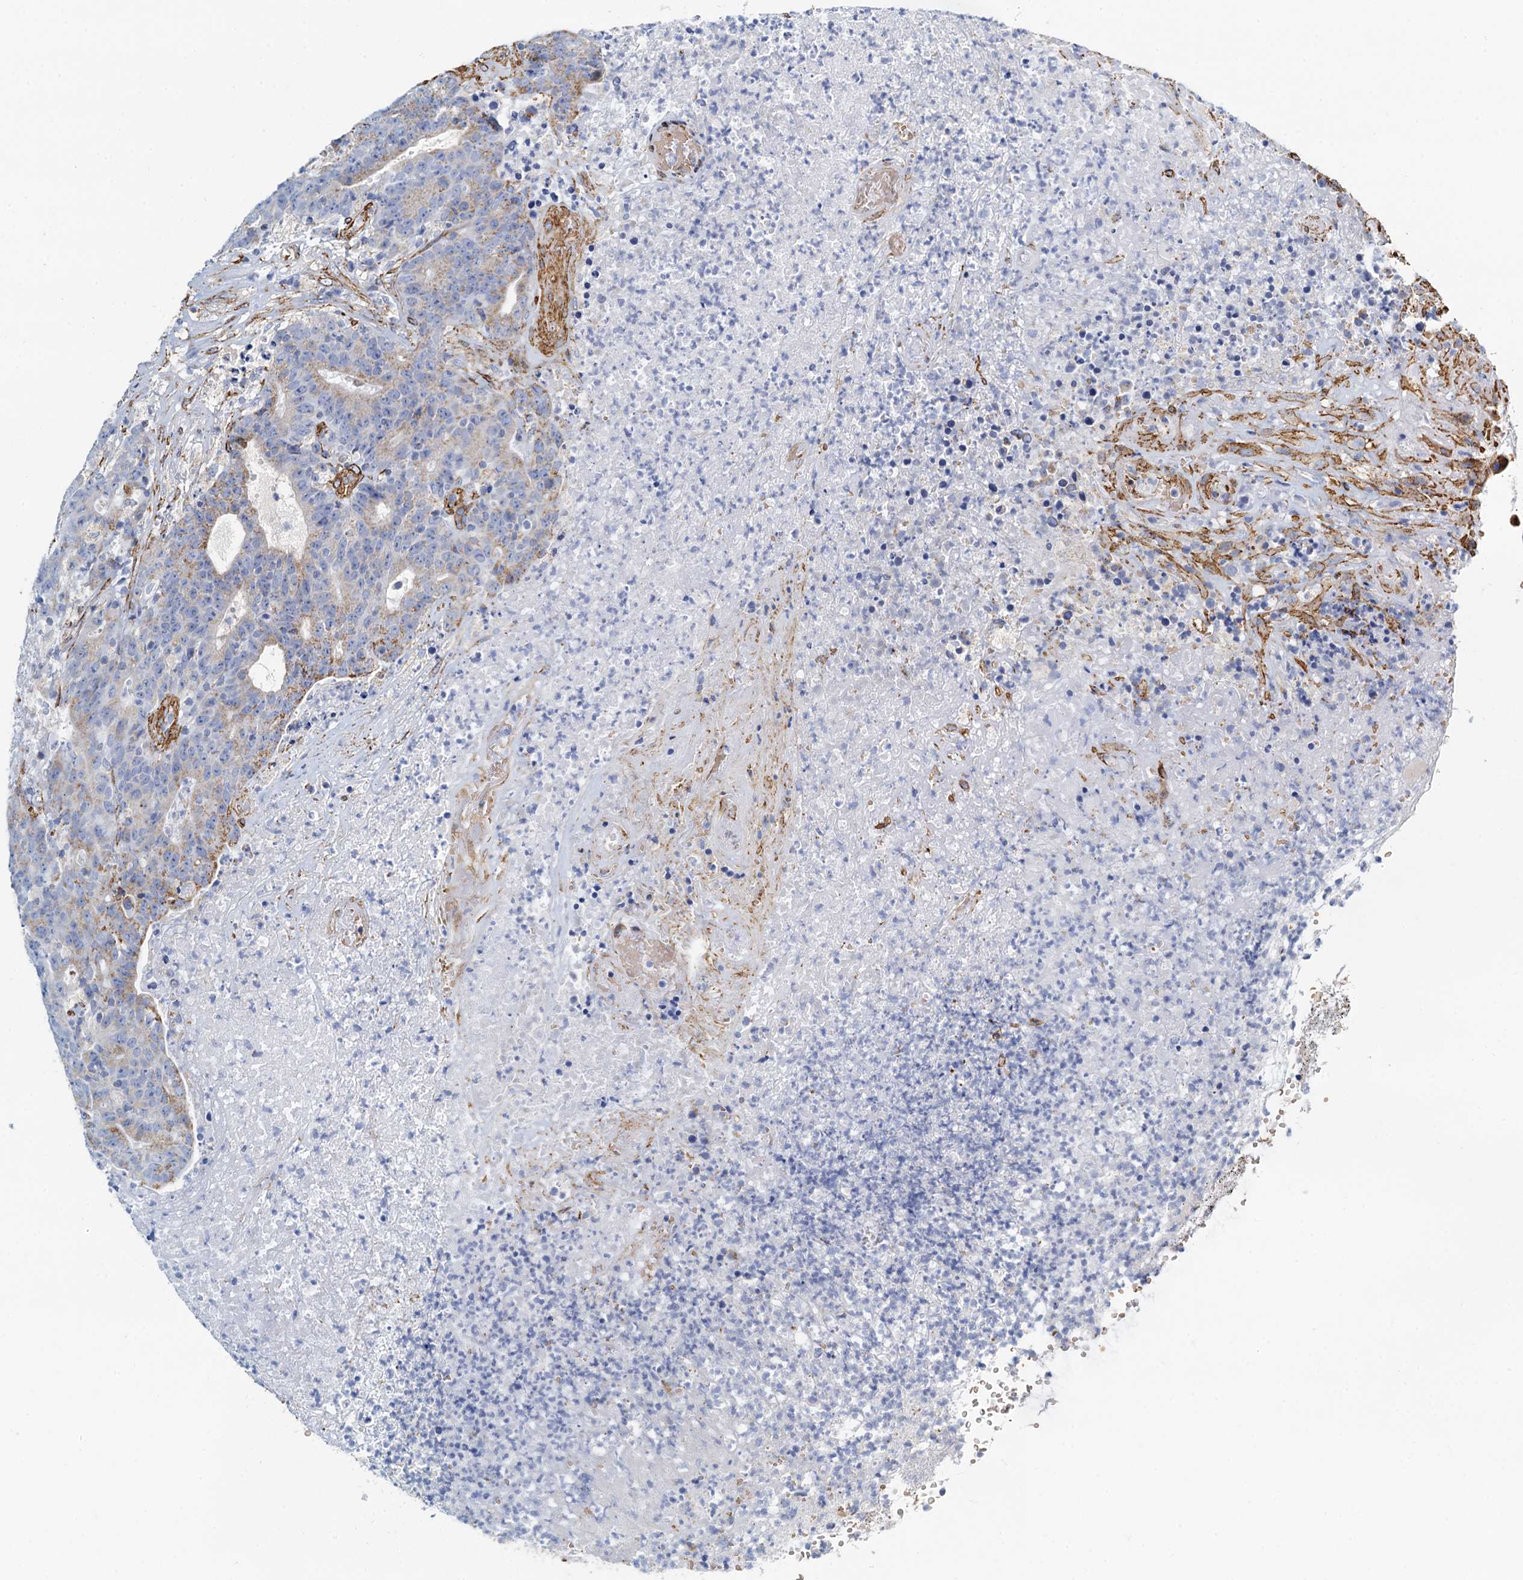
{"staining": {"intensity": "weak", "quantity": "<25%", "location": "cytoplasmic/membranous"}, "tissue": "colorectal cancer", "cell_type": "Tumor cells", "image_type": "cancer", "snomed": [{"axis": "morphology", "description": "Adenocarcinoma, NOS"}, {"axis": "topography", "description": "Colon"}], "caption": "IHC image of neoplastic tissue: human colorectal cancer (adenocarcinoma) stained with DAB (3,3'-diaminobenzidine) reveals no significant protein staining in tumor cells. (Brightfield microscopy of DAB (3,3'-diaminobenzidine) immunohistochemistry (IHC) at high magnification).", "gene": "DGKG", "patient": {"sex": "female", "age": 75}}